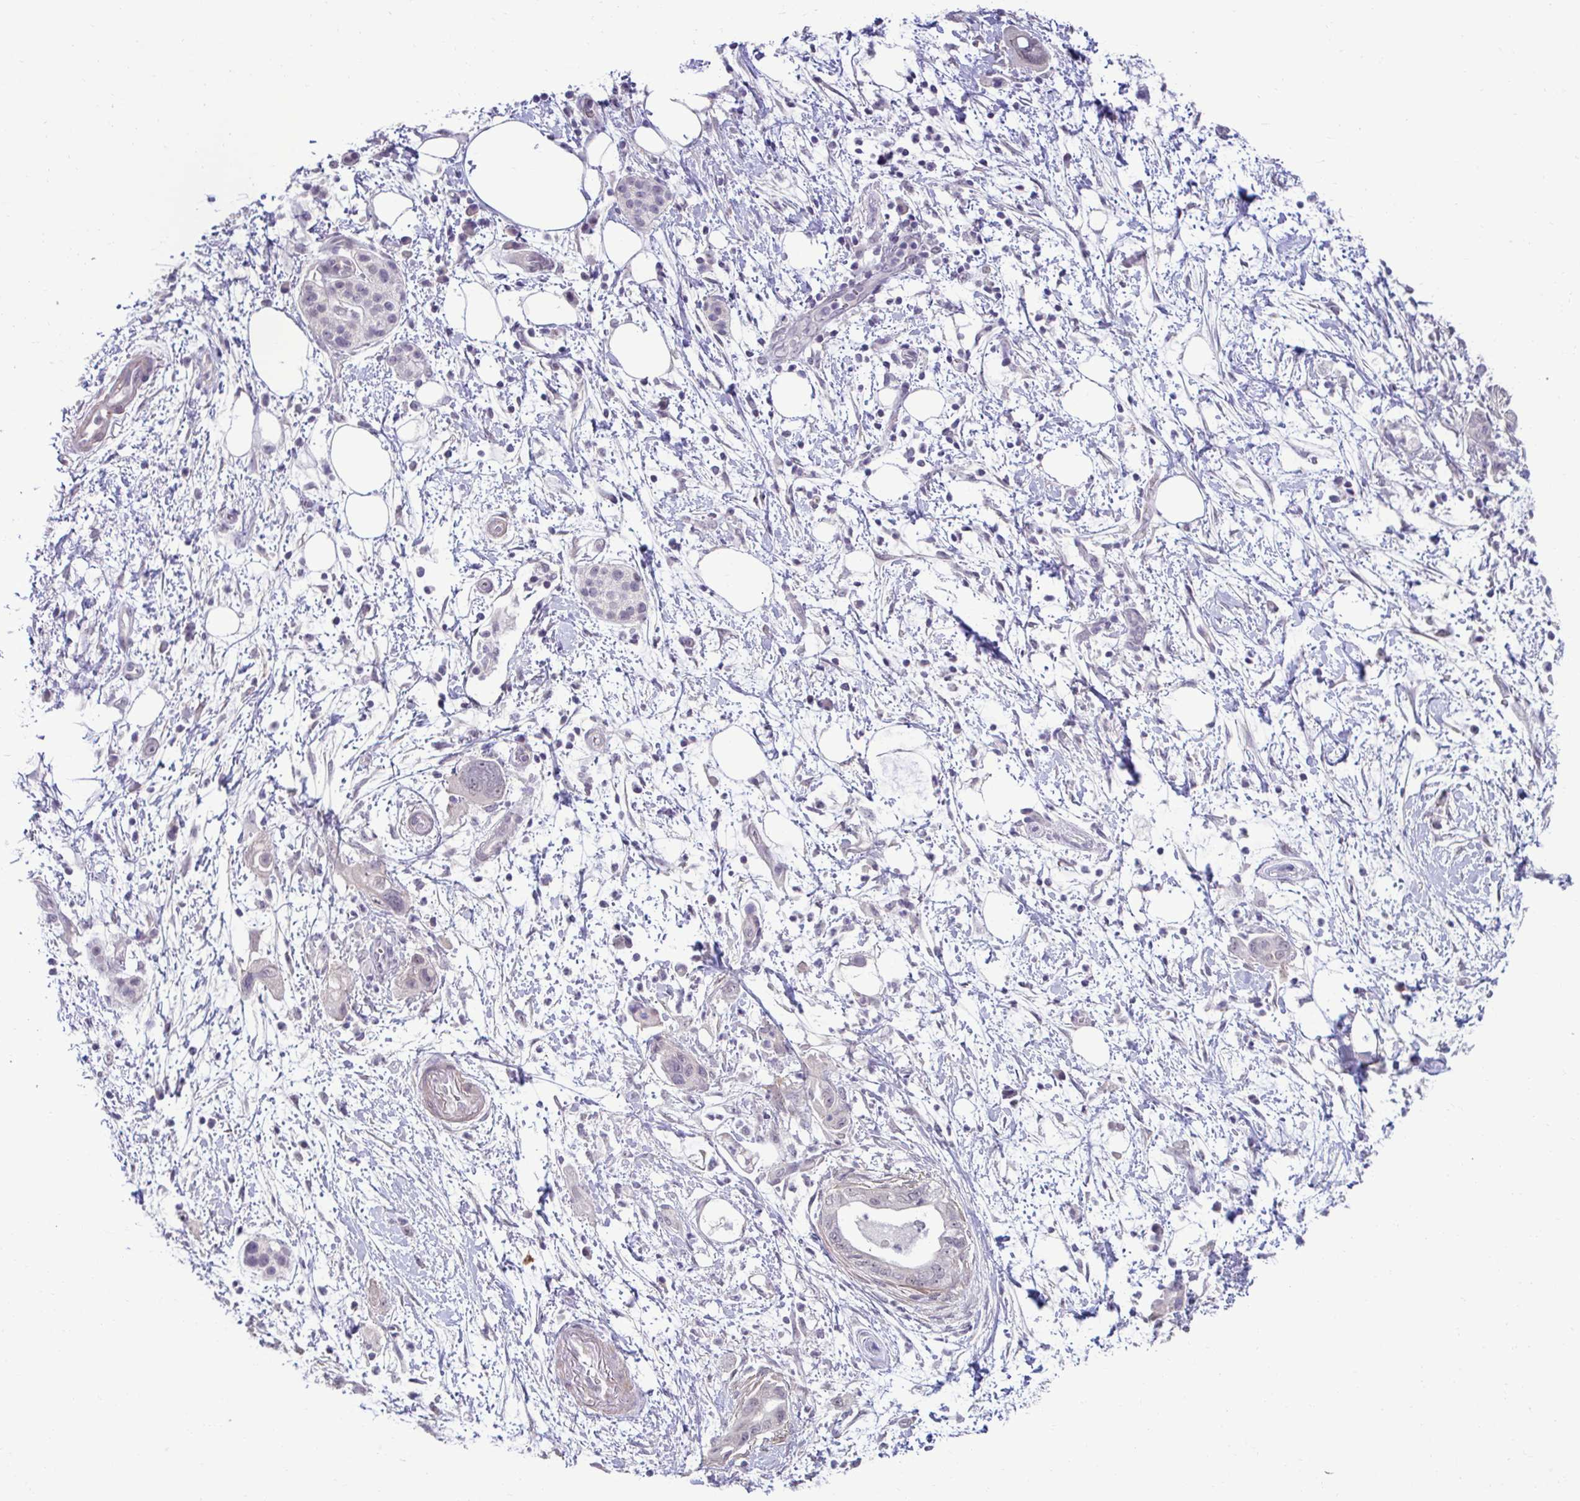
{"staining": {"intensity": "negative", "quantity": "none", "location": "none"}, "tissue": "pancreatic cancer", "cell_type": "Tumor cells", "image_type": "cancer", "snomed": [{"axis": "morphology", "description": "Adenocarcinoma, NOS"}, {"axis": "topography", "description": "Pancreas"}], "caption": "Adenocarcinoma (pancreatic) was stained to show a protein in brown. There is no significant expression in tumor cells. (Immunohistochemistry, brightfield microscopy, high magnification).", "gene": "SLC30A3", "patient": {"sex": "female", "age": 73}}